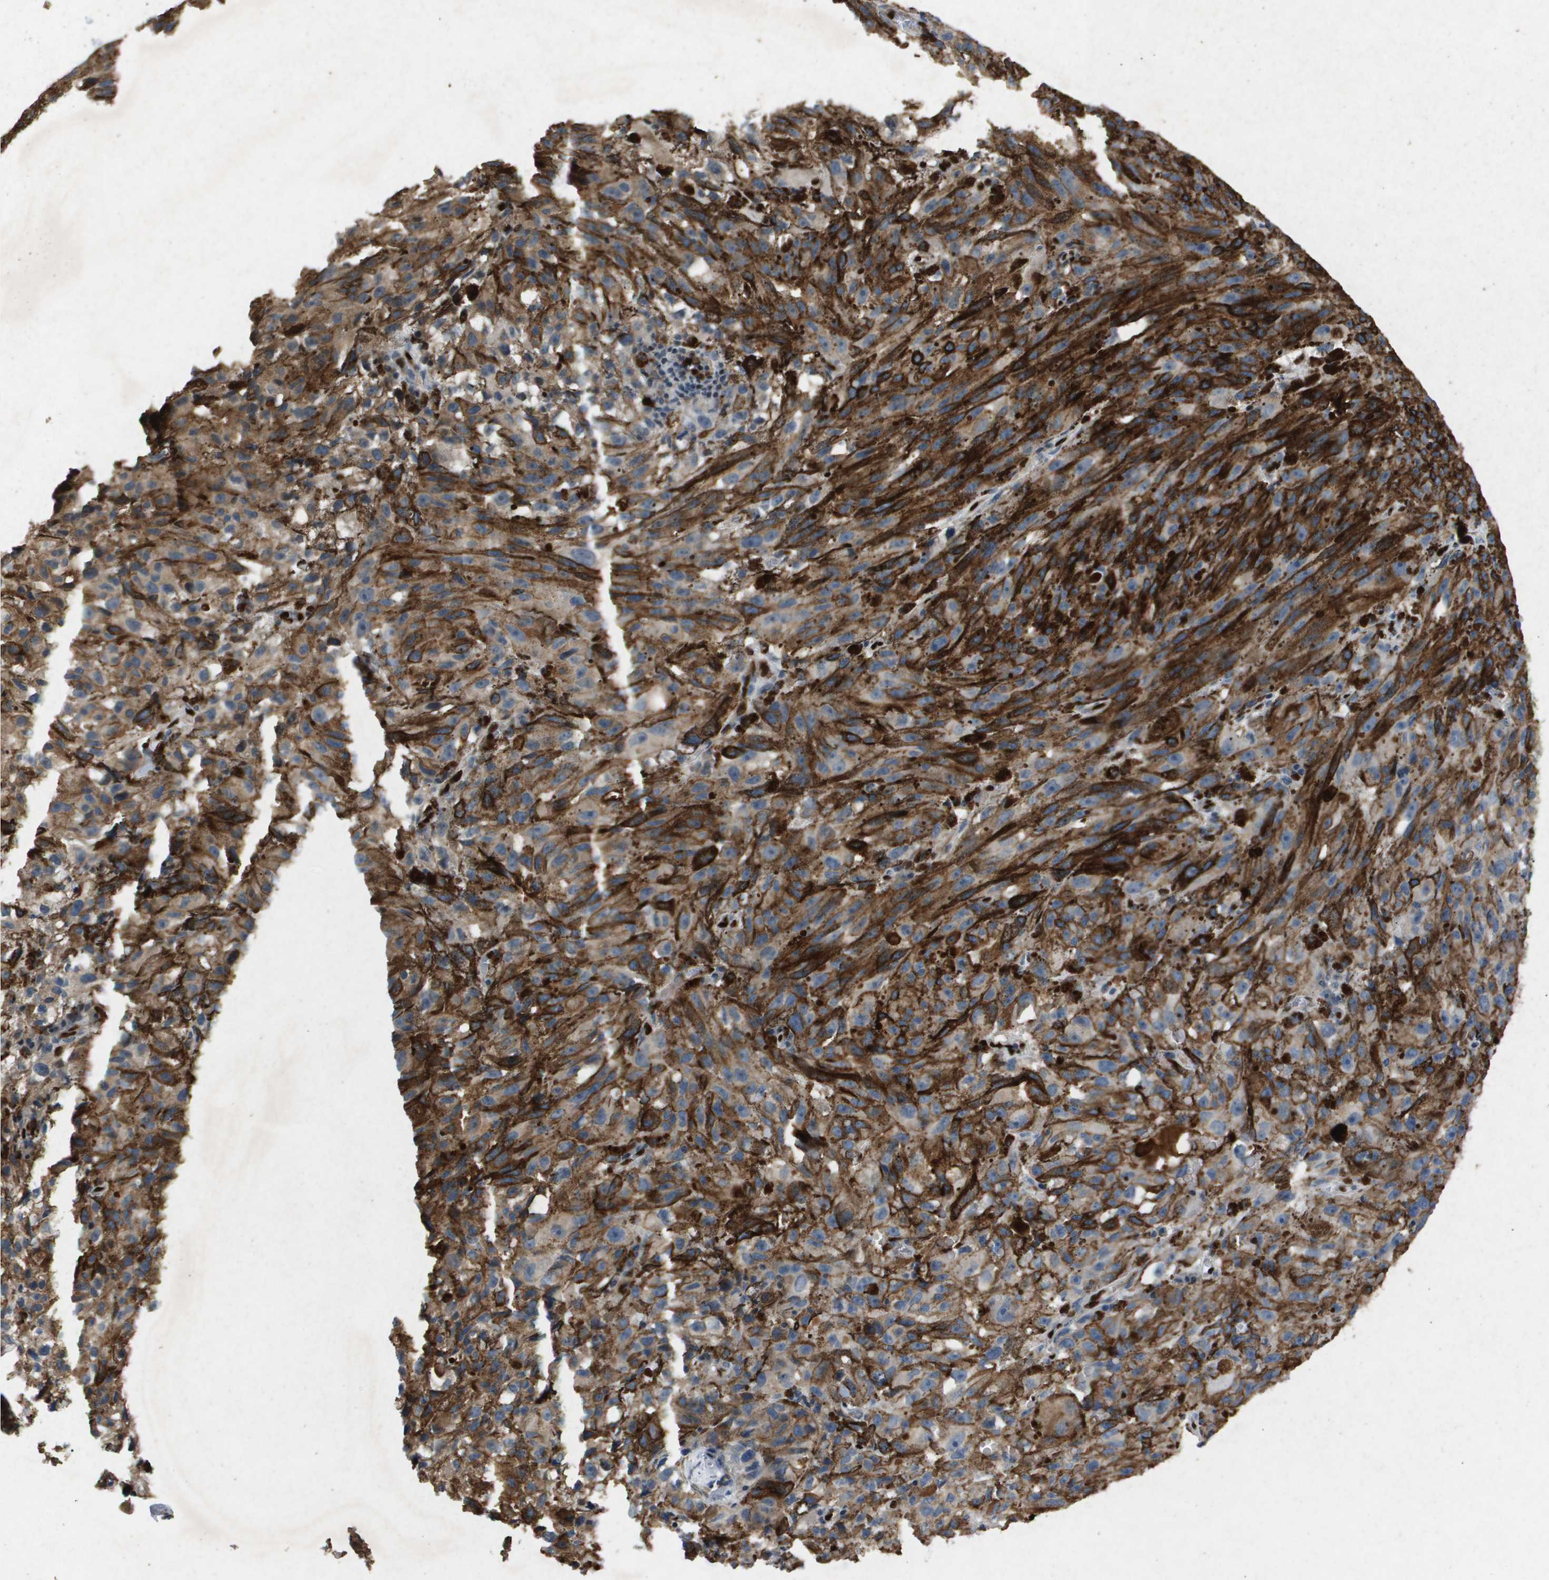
{"staining": {"intensity": "negative", "quantity": "none", "location": "none"}, "tissue": "melanoma", "cell_type": "Tumor cells", "image_type": "cancer", "snomed": [{"axis": "morphology", "description": "Malignant melanoma, NOS"}, {"axis": "topography", "description": "Skin"}], "caption": "Tumor cells are negative for protein expression in human malignant melanoma.", "gene": "ERG", "patient": {"sex": "female", "age": 104}}